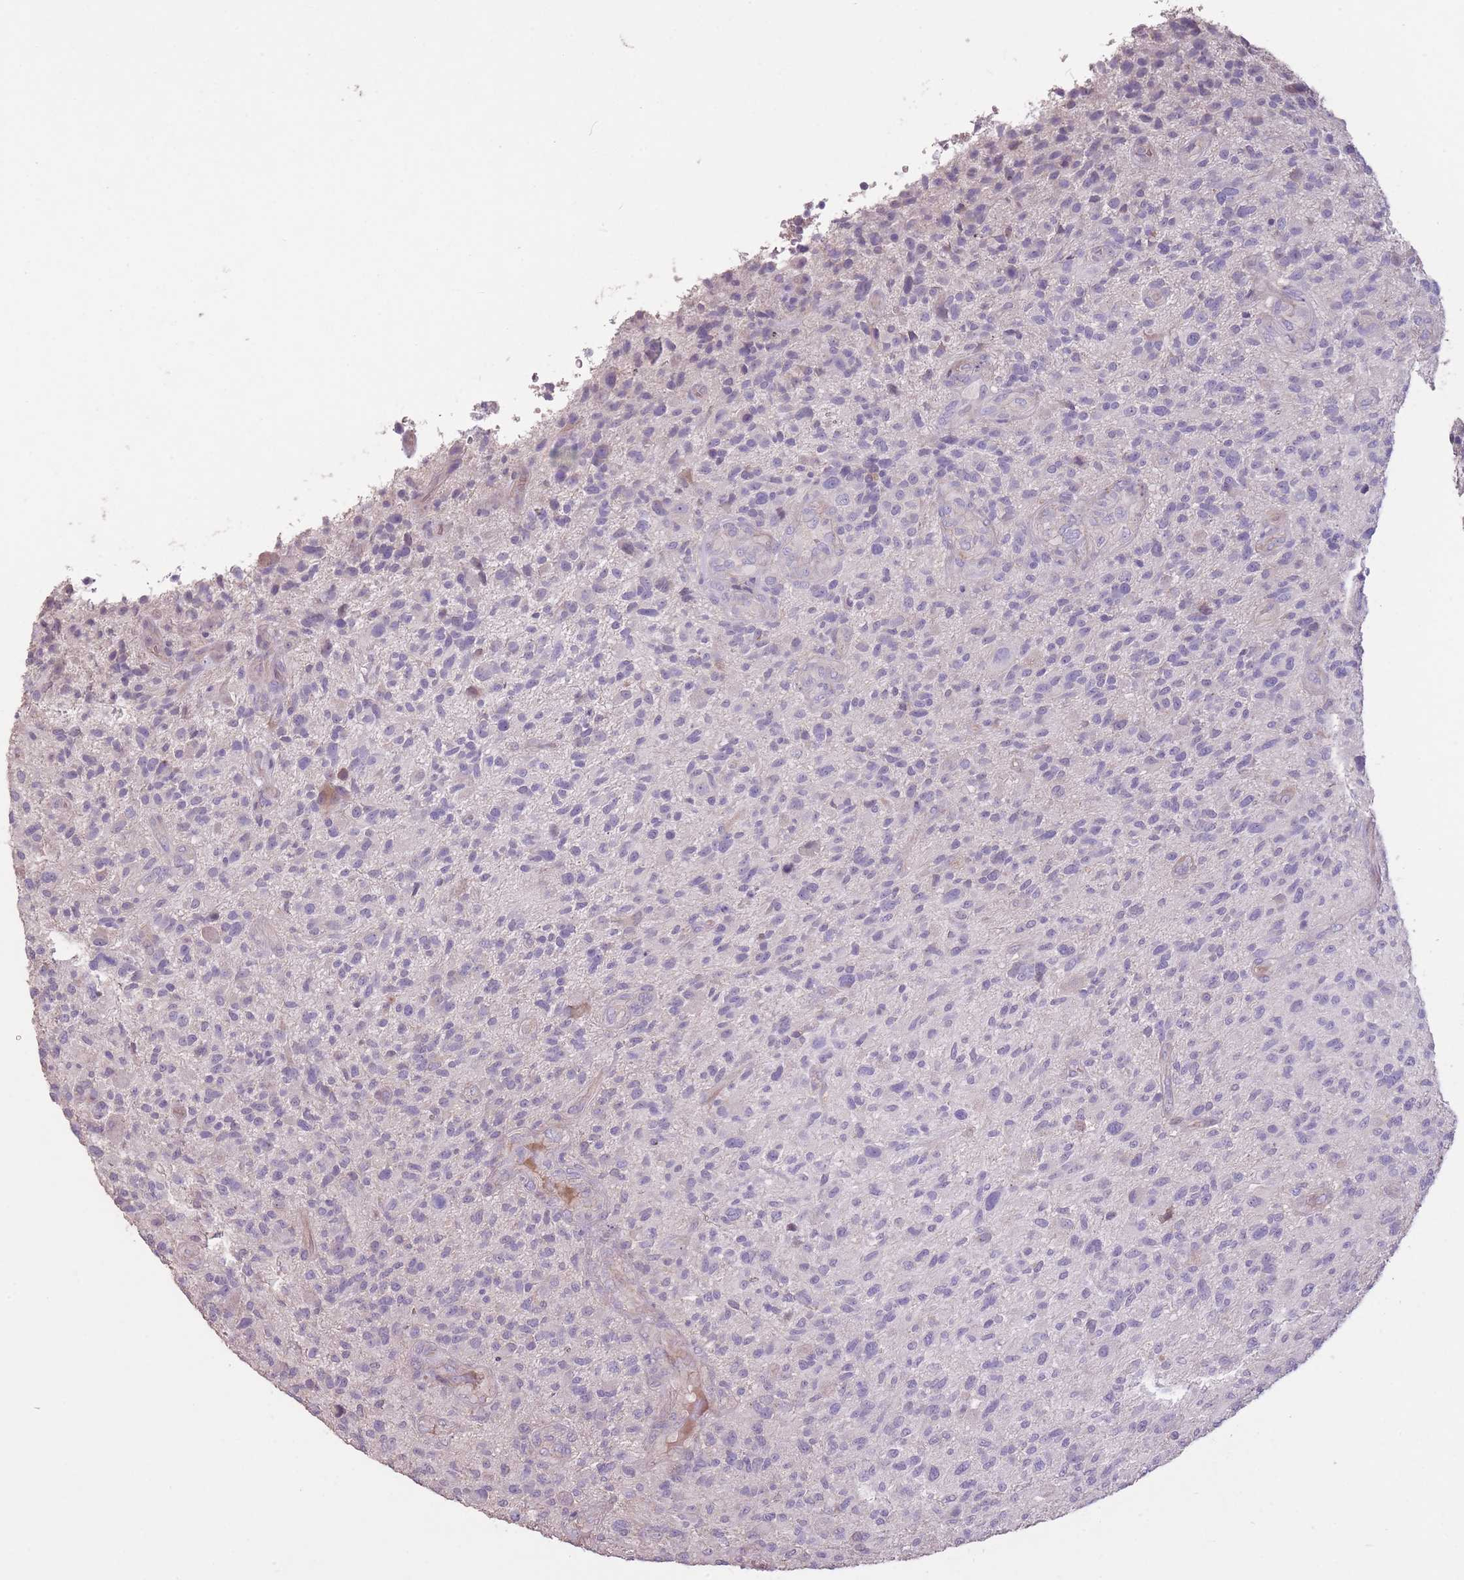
{"staining": {"intensity": "negative", "quantity": "none", "location": "none"}, "tissue": "glioma", "cell_type": "Tumor cells", "image_type": "cancer", "snomed": [{"axis": "morphology", "description": "Glioma, malignant, High grade"}, {"axis": "topography", "description": "Brain"}], "caption": "This is a histopathology image of immunohistochemistry staining of glioma, which shows no positivity in tumor cells. The staining was performed using DAB (3,3'-diaminobenzidine) to visualize the protein expression in brown, while the nuclei were stained in blue with hematoxylin (Magnification: 20x).", "gene": "RSPH10B", "patient": {"sex": "male", "age": 47}}